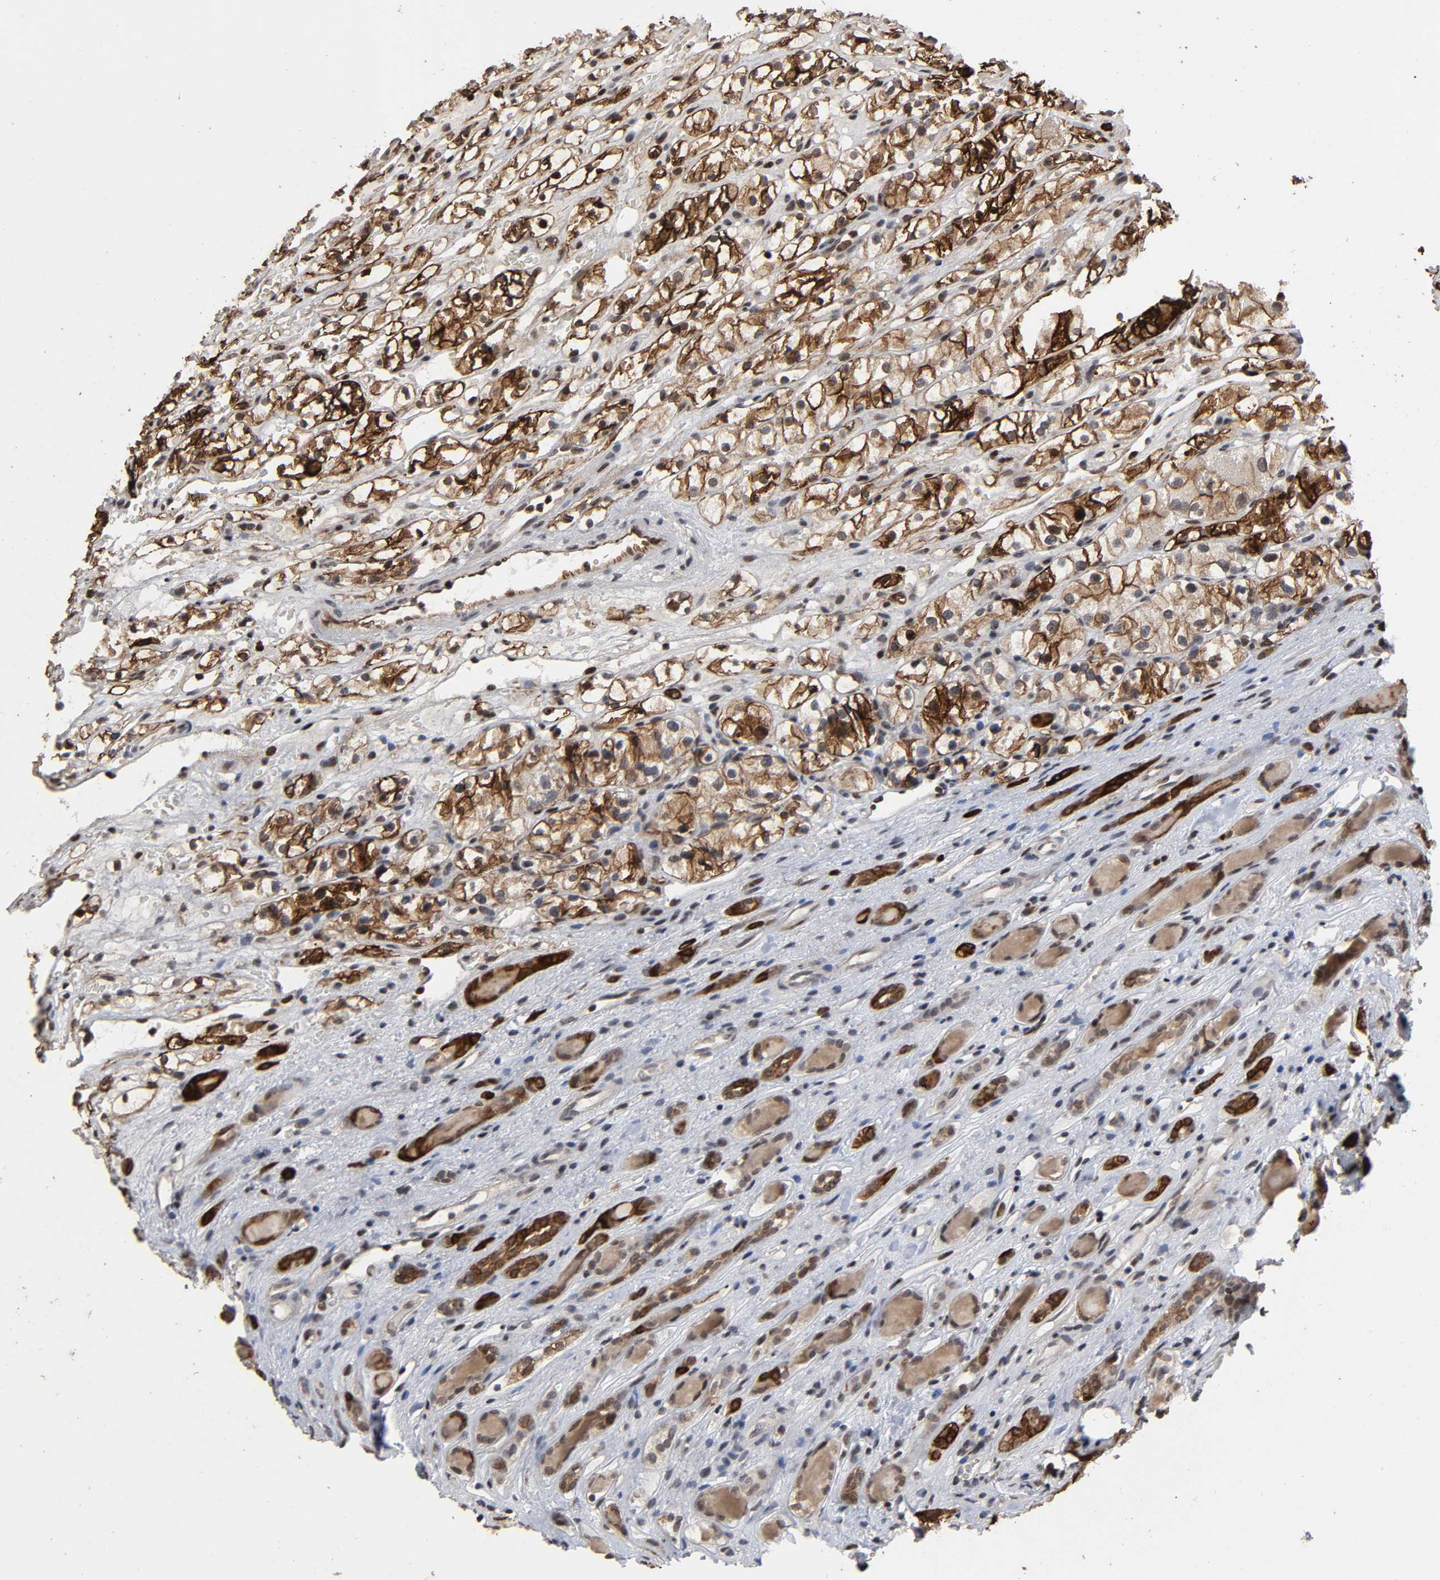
{"staining": {"intensity": "strong", "quantity": ">75%", "location": "cytoplasmic/membranous,nuclear"}, "tissue": "renal cancer", "cell_type": "Tumor cells", "image_type": "cancer", "snomed": [{"axis": "morphology", "description": "Adenocarcinoma, NOS"}, {"axis": "topography", "description": "Kidney"}], "caption": "Human renal adenocarcinoma stained with a protein marker displays strong staining in tumor cells.", "gene": "AHNAK2", "patient": {"sex": "female", "age": 60}}